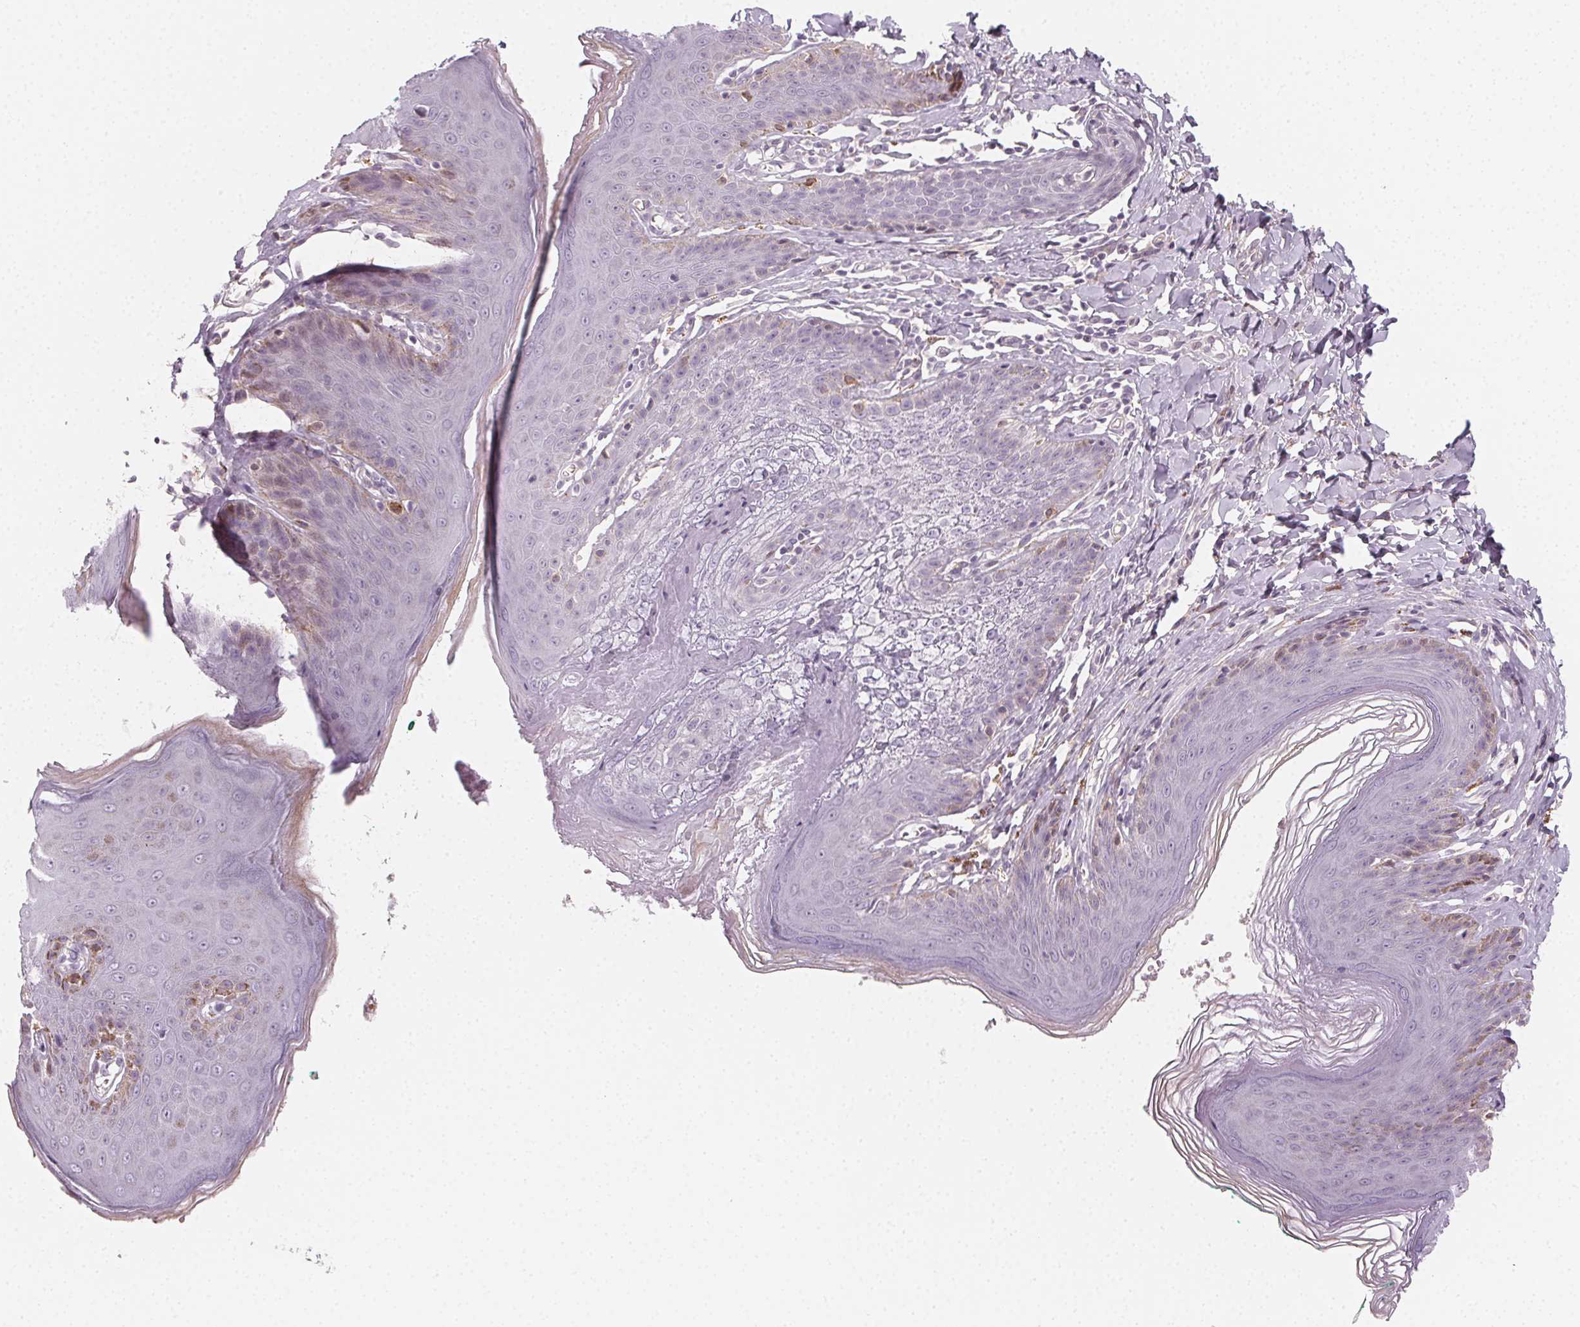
{"staining": {"intensity": "negative", "quantity": "none", "location": "none"}, "tissue": "skin", "cell_type": "Epidermal cells", "image_type": "normal", "snomed": [{"axis": "morphology", "description": "Normal tissue, NOS"}, {"axis": "topography", "description": "Vulva"}, {"axis": "topography", "description": "Peripheral nerve tissue"}], "caption": "An image of skin stained for a protein demonstrates no brown staining in epidermal cells. (Brightfield microscopy of DAB (3,3'-diaminobenzidine) immunohistochemistry at high magnification).", "gene": "CCDC96", "patient": {"sex": "female", "age": 66}}